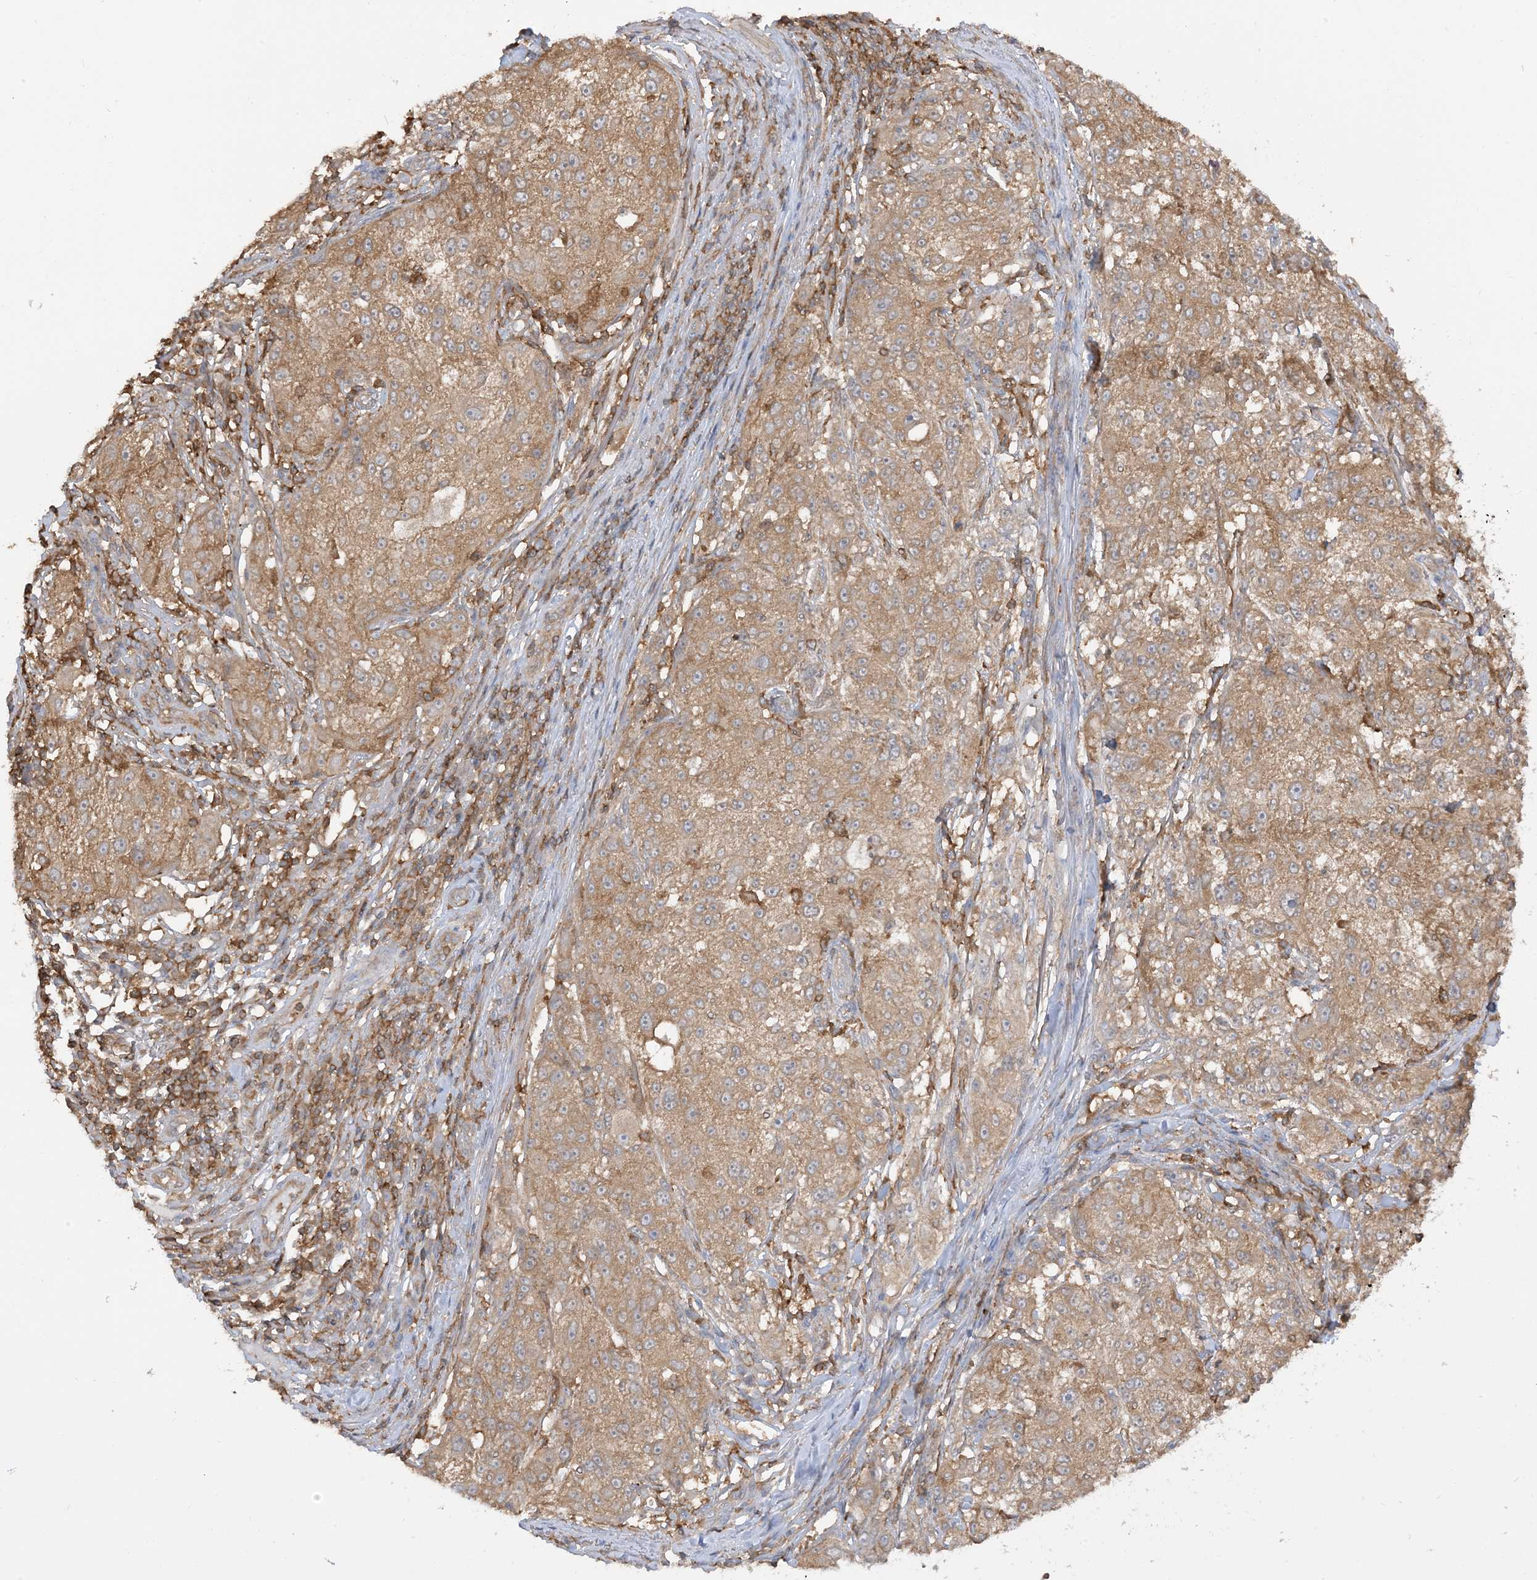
{"staining": {"intensity": "moderate", "quantity": ">75%", "location": "cytoplasmic/membranous"}, "tissue": "melanoma", "cell_type": "Tumor cells", "image_type": "cancer", "snomed": [{"axis": "morphology", "description": "Necrosis, NOS"}, {"axis": "morphology", "description": "Malignant melanoma, NOS"}, {"axis": "topography", "description": "Skin"}], "caption": "Immunohistochemistry (IHC) staining of melanoma, which exhibits medium levels of moderate cytoplasmic/membranous staining in approximately >75% of tumor cells indicating moderate cytoplasmic/membranous protein staining. The staining was performed using DAB (3,3'-diaminobenzidine) (brown) for protein detection and nuclei were counterstained in hematoxylin (blue).", "gene": "CAPZB", "patient": {"sex": "female", "age": 87}}